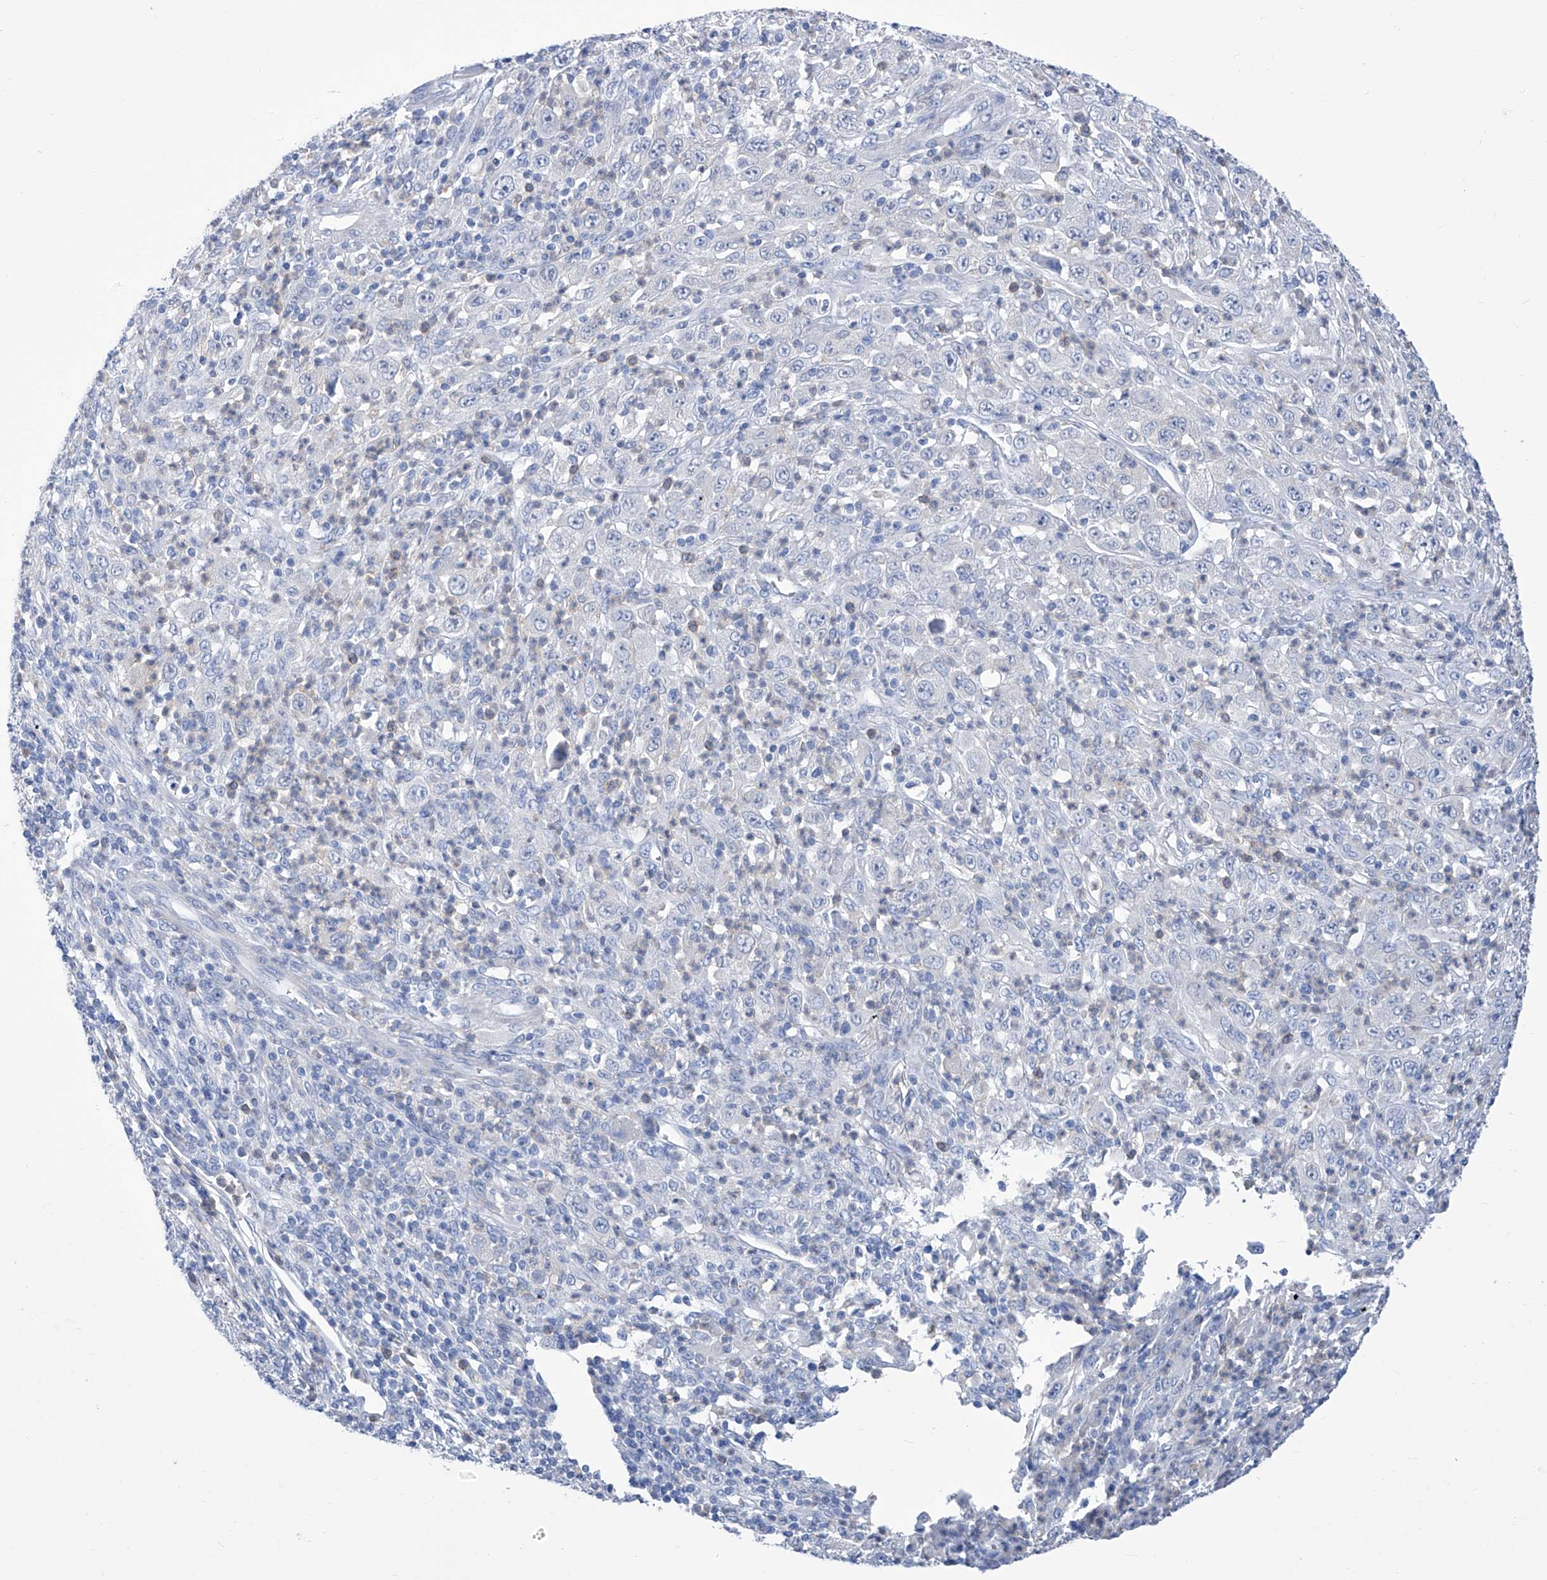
{"staining": {"intensity": "negative", "quantity": "none", "location": "none"}, "tissue": "melanoma", "cell_type": "Tumor cells", "image_type": "cancer", "snomed": [{"axis": "morphology", "description": "Malignant melanoma, Metastatic site"}, {"axis": "topography", "description": "Skin"}], "caption": "High magnification brightfield microscopy of malignant melanoma (metastatic site) stained with DAB (3,3'-diaminobenzidine) (brown) and counterstained with hematoxylin (blue): tumor cells show no significant expression.", "gene": "IMPA2", "patient": {"sex": "female", "age": 56}}